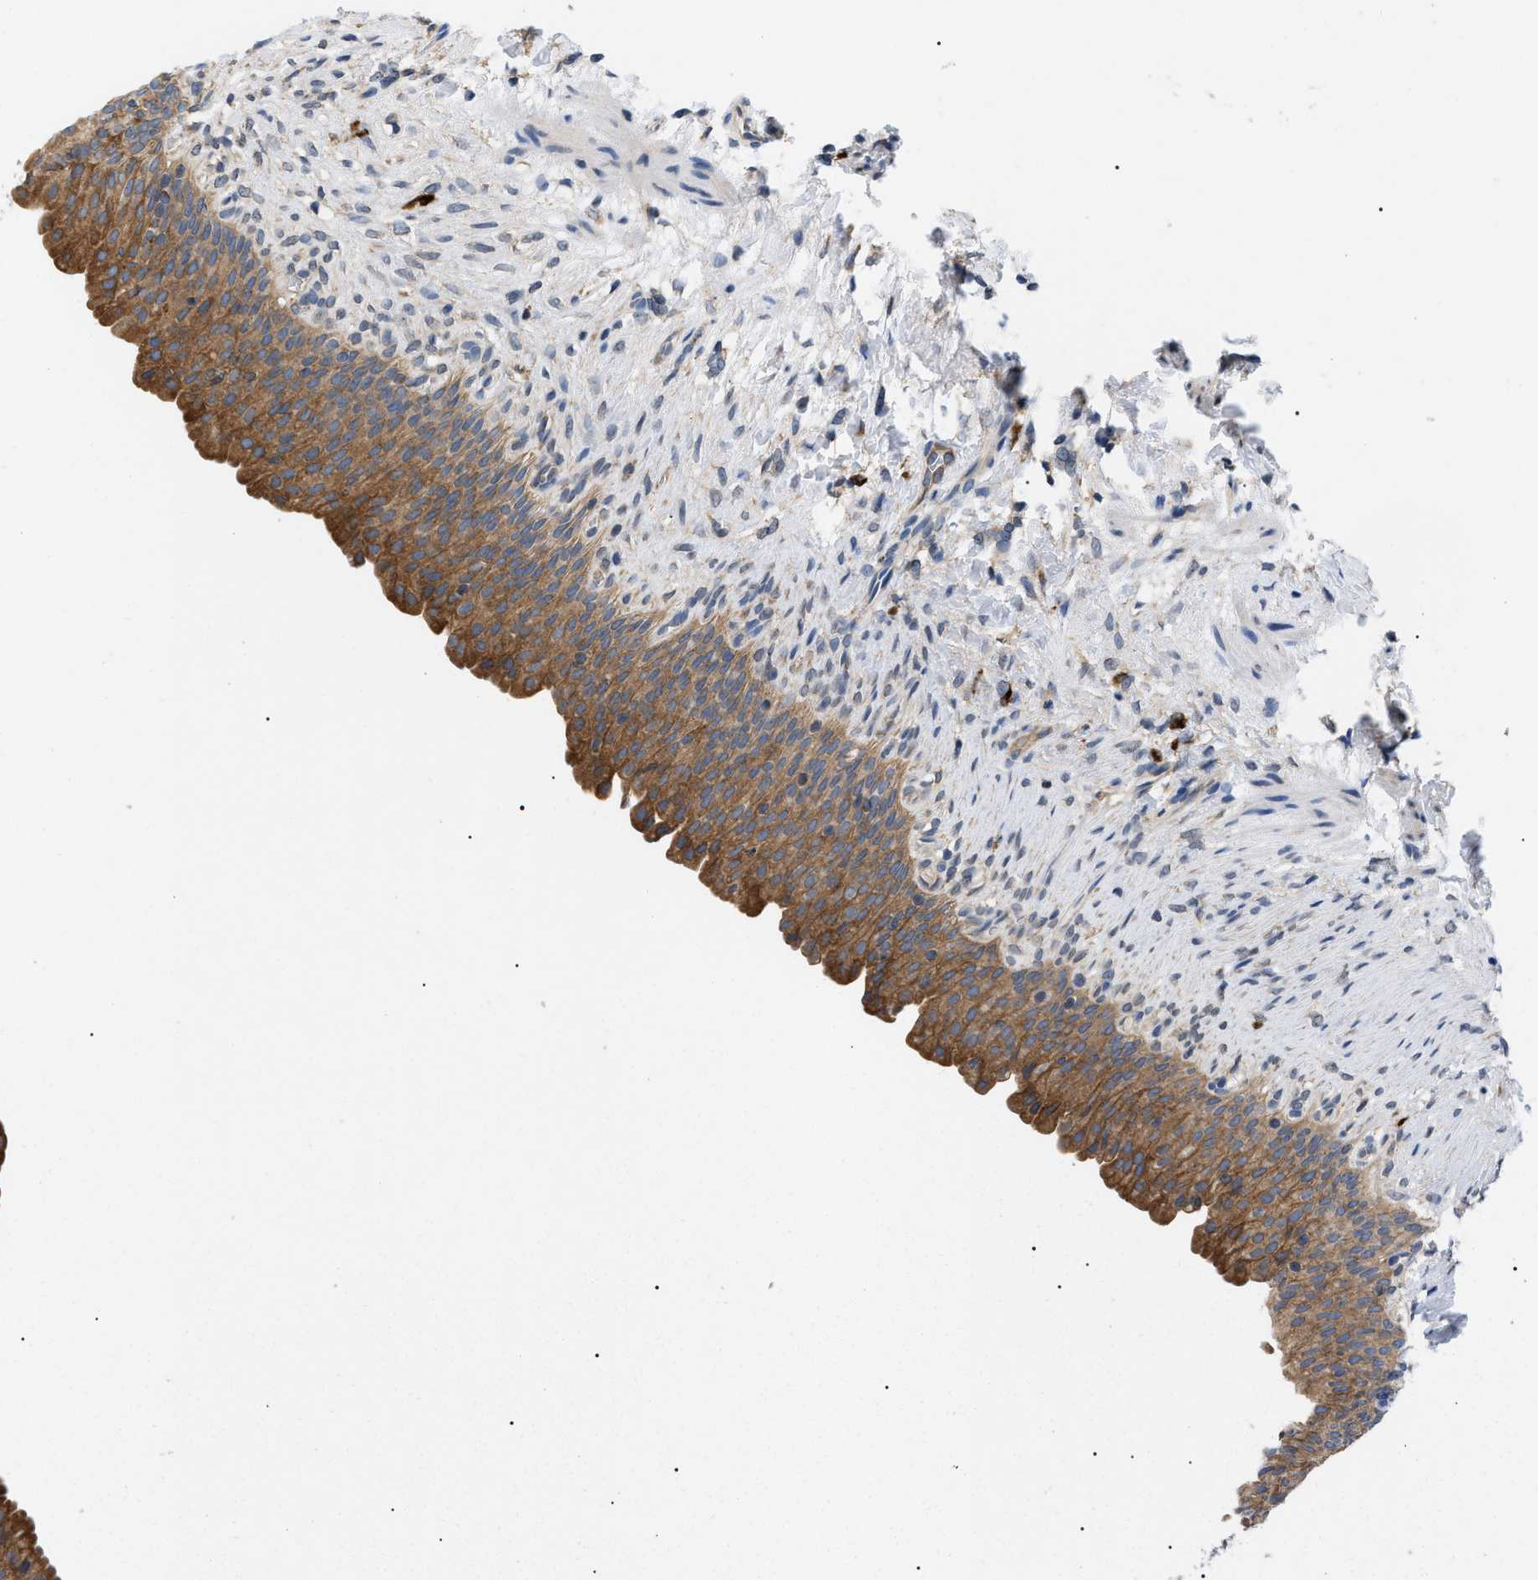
{"staining": {"intensity": "moderate", "quantity": ">75%", "location": "cytoplasmic/membranous"}, "tissue": "urinary bladder", "cell_type": "Urothelial cells", "image_type": "normal", "snomed": [{"axis": "morphology", "description": "Normal tissue, NOS"}, {"axis": "topography", "description": "Urinary bladder"}], "caption": "Immunohistochemical staining of benign human urinary bladder demonstrates medium levels of moderate cytoplasmic/membranous staining in approximately >75% of urothelial cells.", "gene": "DERL1", "patient": {"sex": "female", "age": 79}}